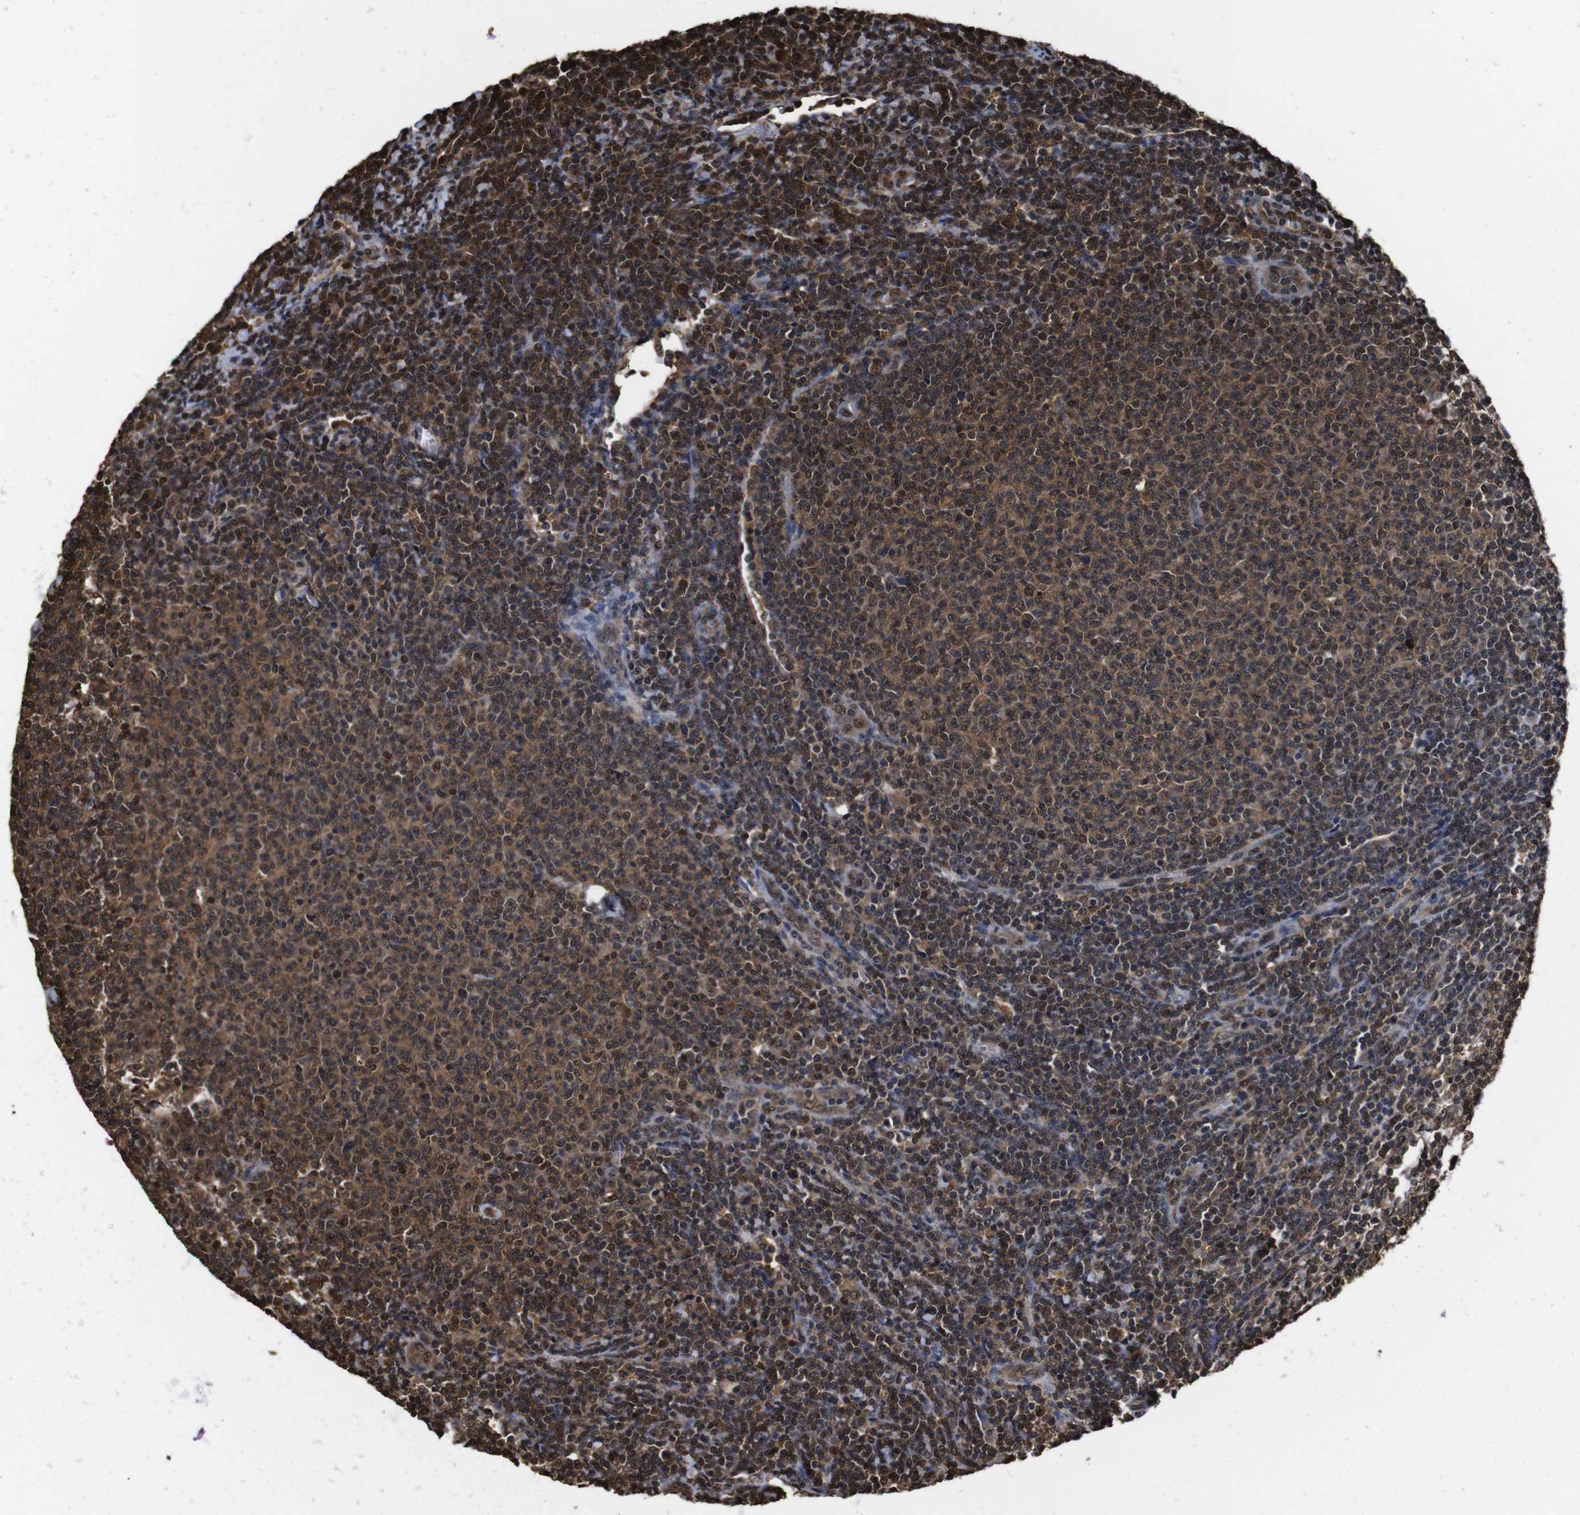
{"staining": {"intensity": "moderate", "quantity": ">75%", "location": "cytoplasmic/membranous,nuclear"}, "tissue": "lymphoma", "cell_type": "Tumor cells", "image_type": "cancer", "snomed": [{"axis": "morphology", "description": "Malignant lymphoma, non-Hodgkin's type, Low grade"}, {"axis": "topography", "description": "Lymph node"}], "caption": "An immunohistochemistry (IHC) histopathology image of neoplastic tissue is shown. Protein staining in brown labels moderate cytoplasmic/membranous and nuclear positivity in malignant lymphoma, non-Hodgkin's type (low-grade) within tumor cells.", "gene": "VCP", "patient": {"sex": "male", "age": 66}}